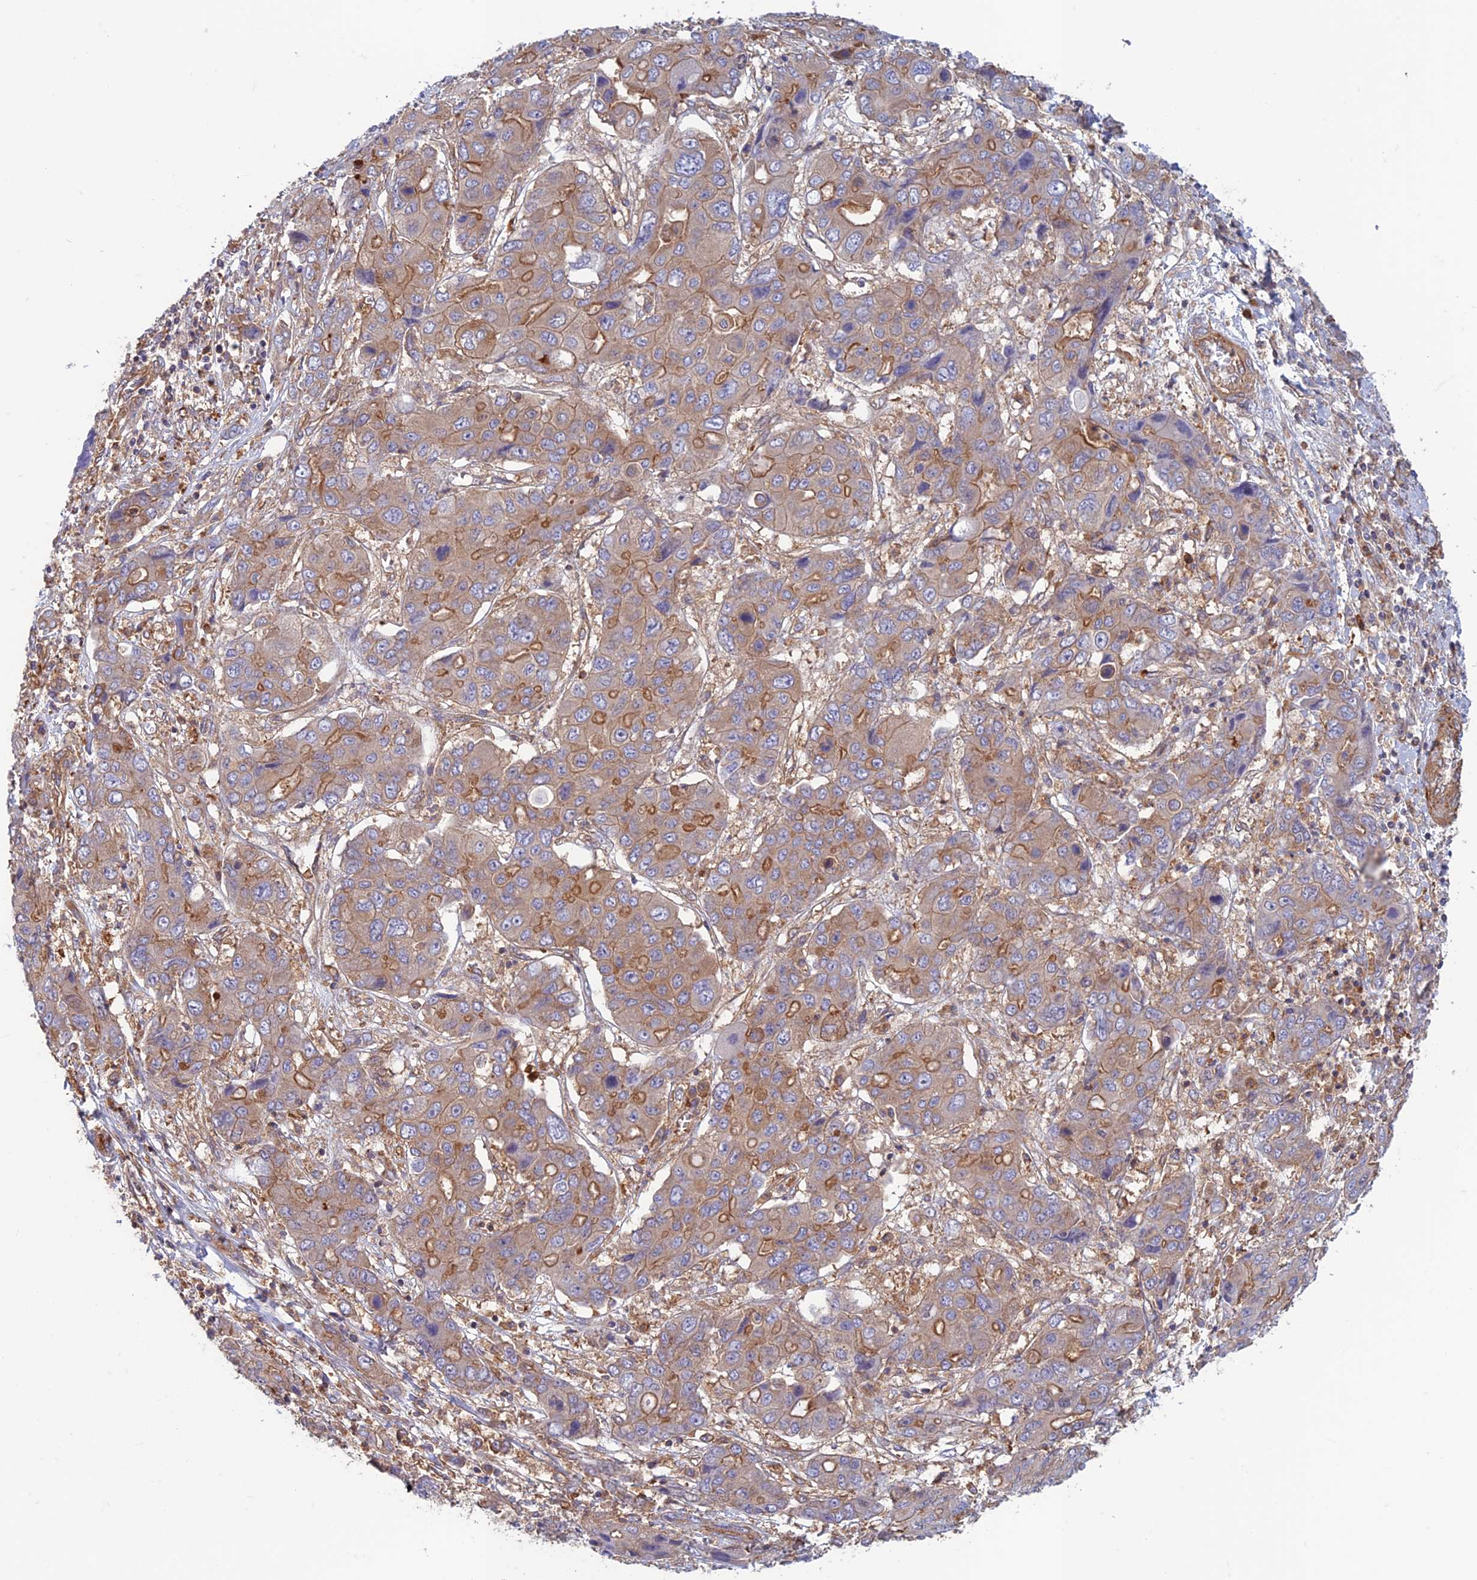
{"staining": {"intensity": "moderate", "quantity": "25%-75%", "location": "cytoplasmic/membranous"}, "tissue": "liver cancer", "cell_type": "Tumor cells", "image_type": "cancer", "snomed": [{"axis": "morphology", "description": "Cholangiocarcinoma"}, {"axis": "topography", "description": "Liver"}], "caption": "Immunohistochemical staining of cholangiocarcinoma (liver) demonstrates medium levels of moderate cytoplasmic/membranous staining in about 25%-75% of tumor cells.", "gene": "DNM1L", "patient": {"sex": "male", "age": 67}}